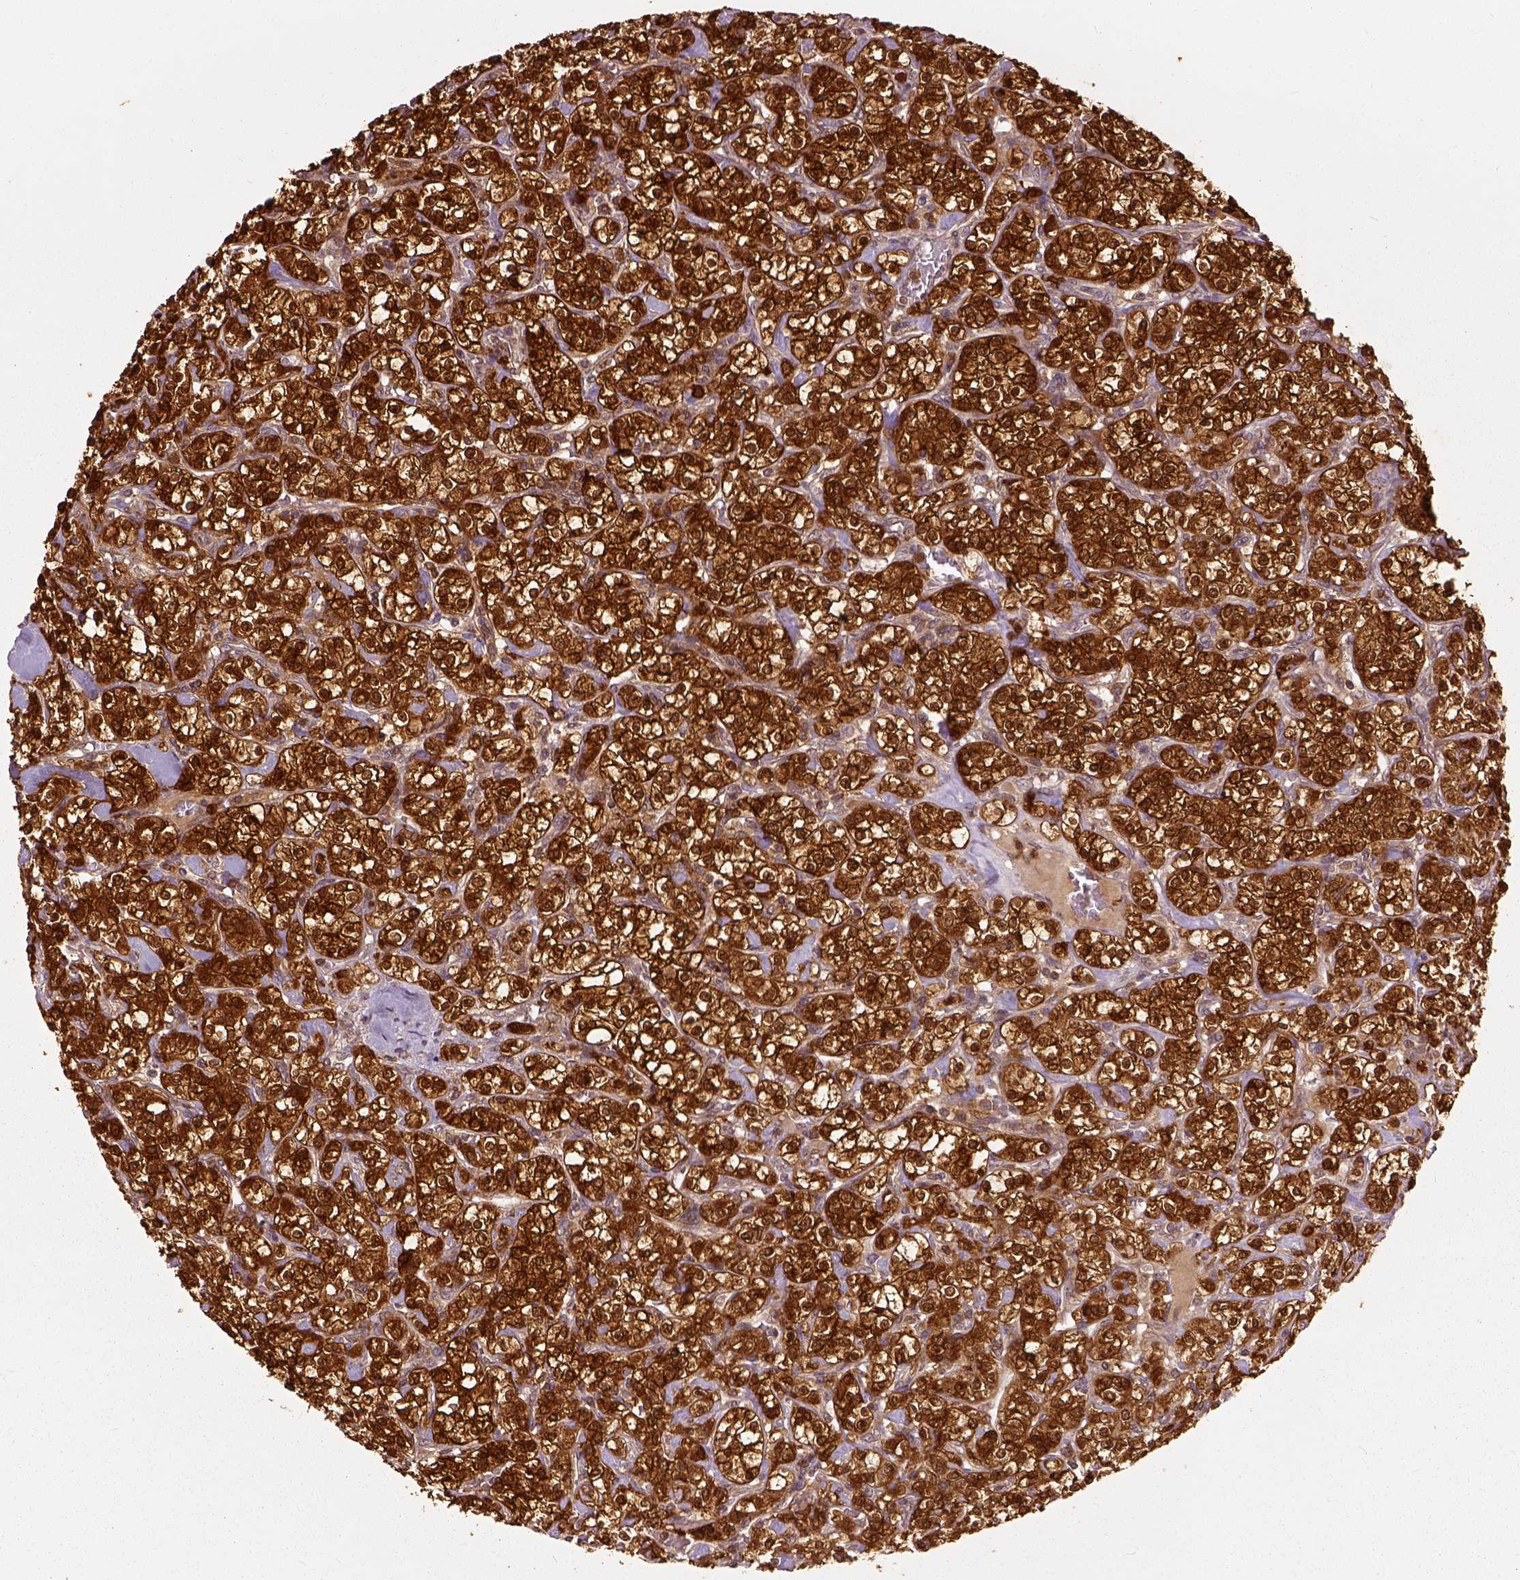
{"staining": {"intensity": "strong", "quantity": ">75%", "location": "cytoplasmic/membranous,nuclear"}, "tissue": "renal cancer", "cell_type": "Tumor cells", "image_type": "cancer", "snomed": [{"axis": "morphology", "description": "Adenocarcinoma, NOS"}, {"axis": "topography", "description": "Kidney"}], "caption": "A high-resolution histopathology image shows immunohistochemistry (IHC) staining of renal cancer, which reveals strong cytoplasmic/membranous and nuclear staining in approximately >75% of tumor cells.", "gene": "GPI", "patient": {"sex": "male", "age": 77}}